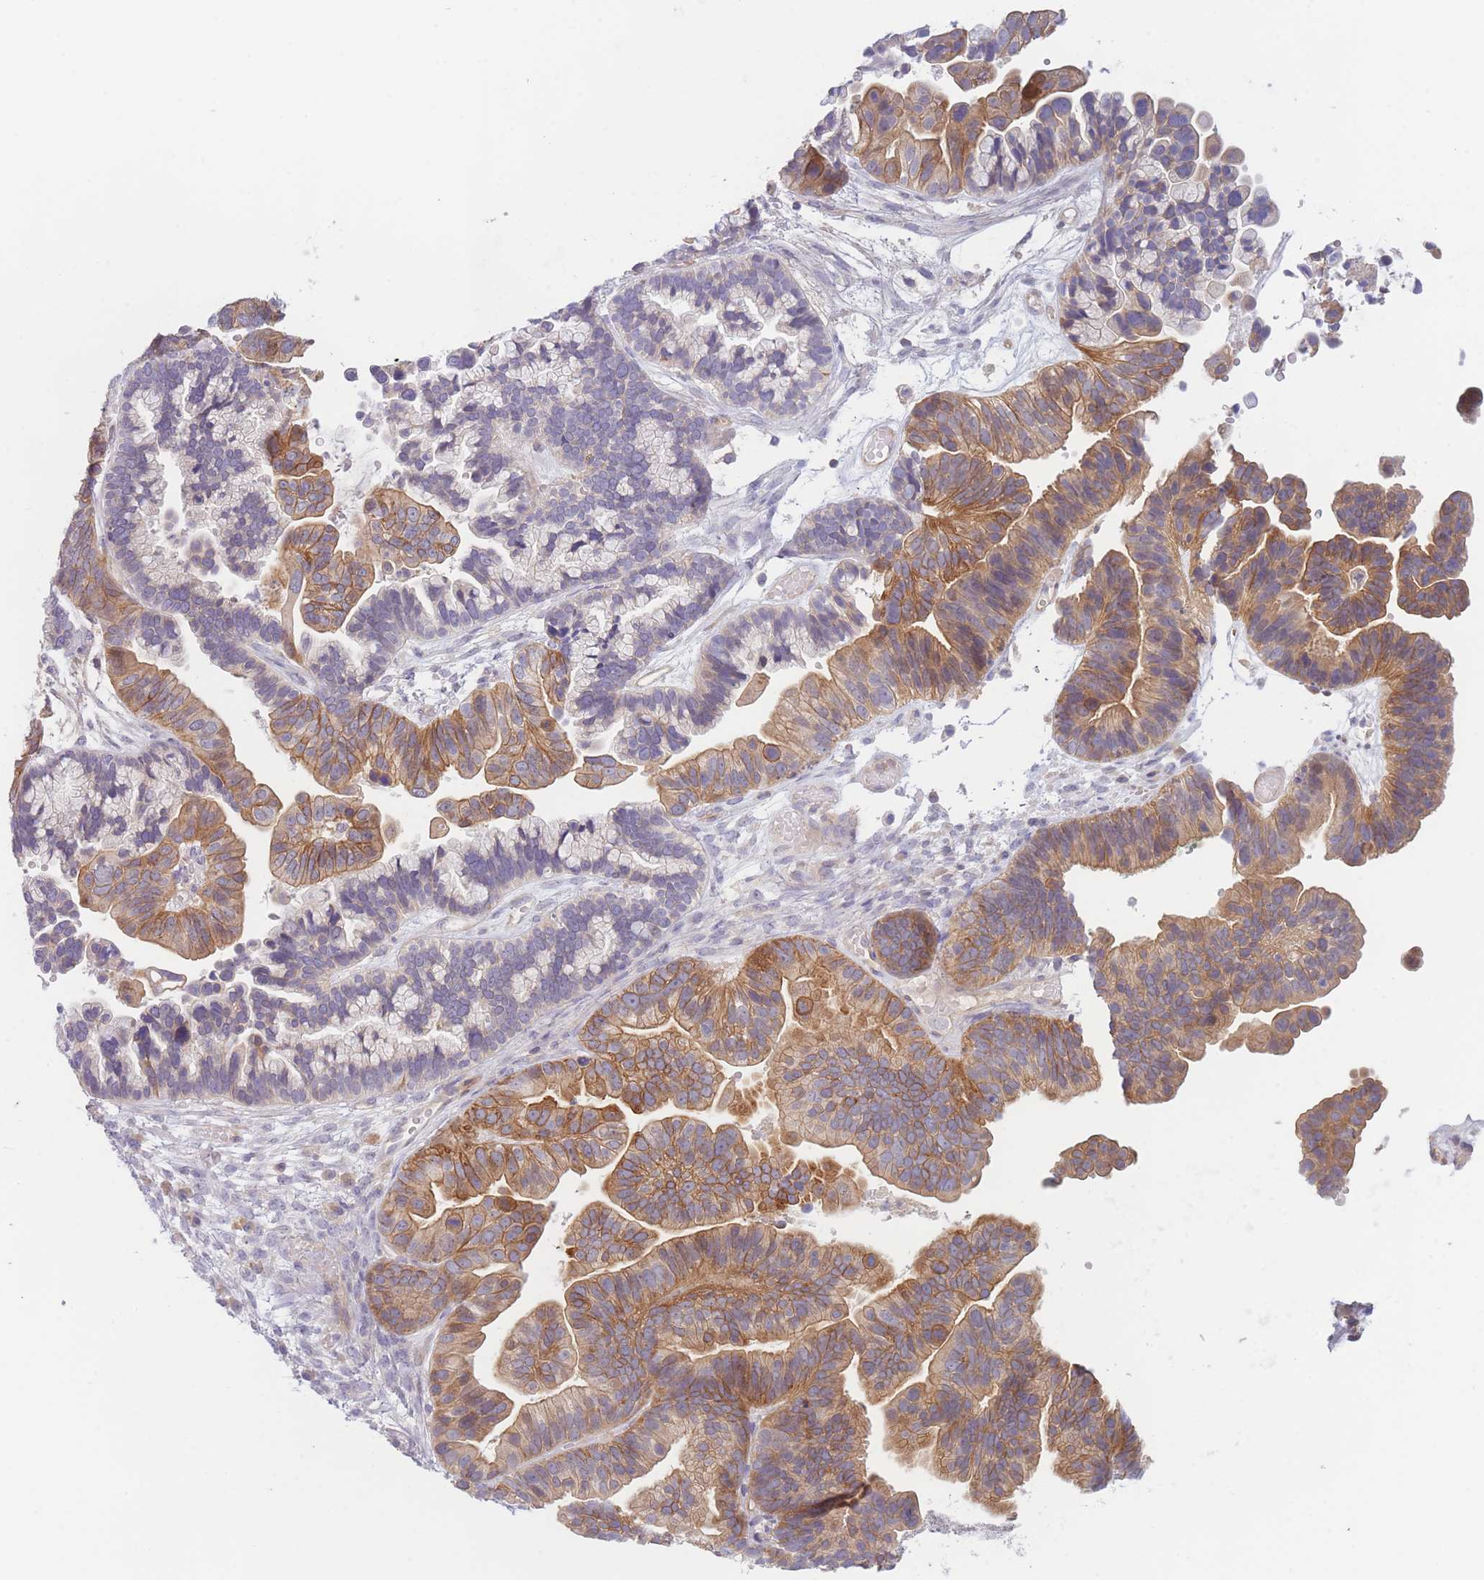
{"staining": {"intensity": "moderate", "quantity": ">75%", "location": "cytoplasmic/membranous"}, "tissue": "ovarian cancer", "cell_type": "Tumor cells", "image_type": "cancer", "snomed": [{"axis": "morphology", "description": "Cystadenocarcinoma, serous, NOS"}, {"axis": "topography", "description": "Ovary"}], "caption": "Ovarian serous cystadenocarcinoma stained with immunohistochemistry reveals moderate cytoplasmic/membranous staining in about >75% of tumor cells.", "gene": "WDR93", "patient": {"sex": "female", "age": 56}}